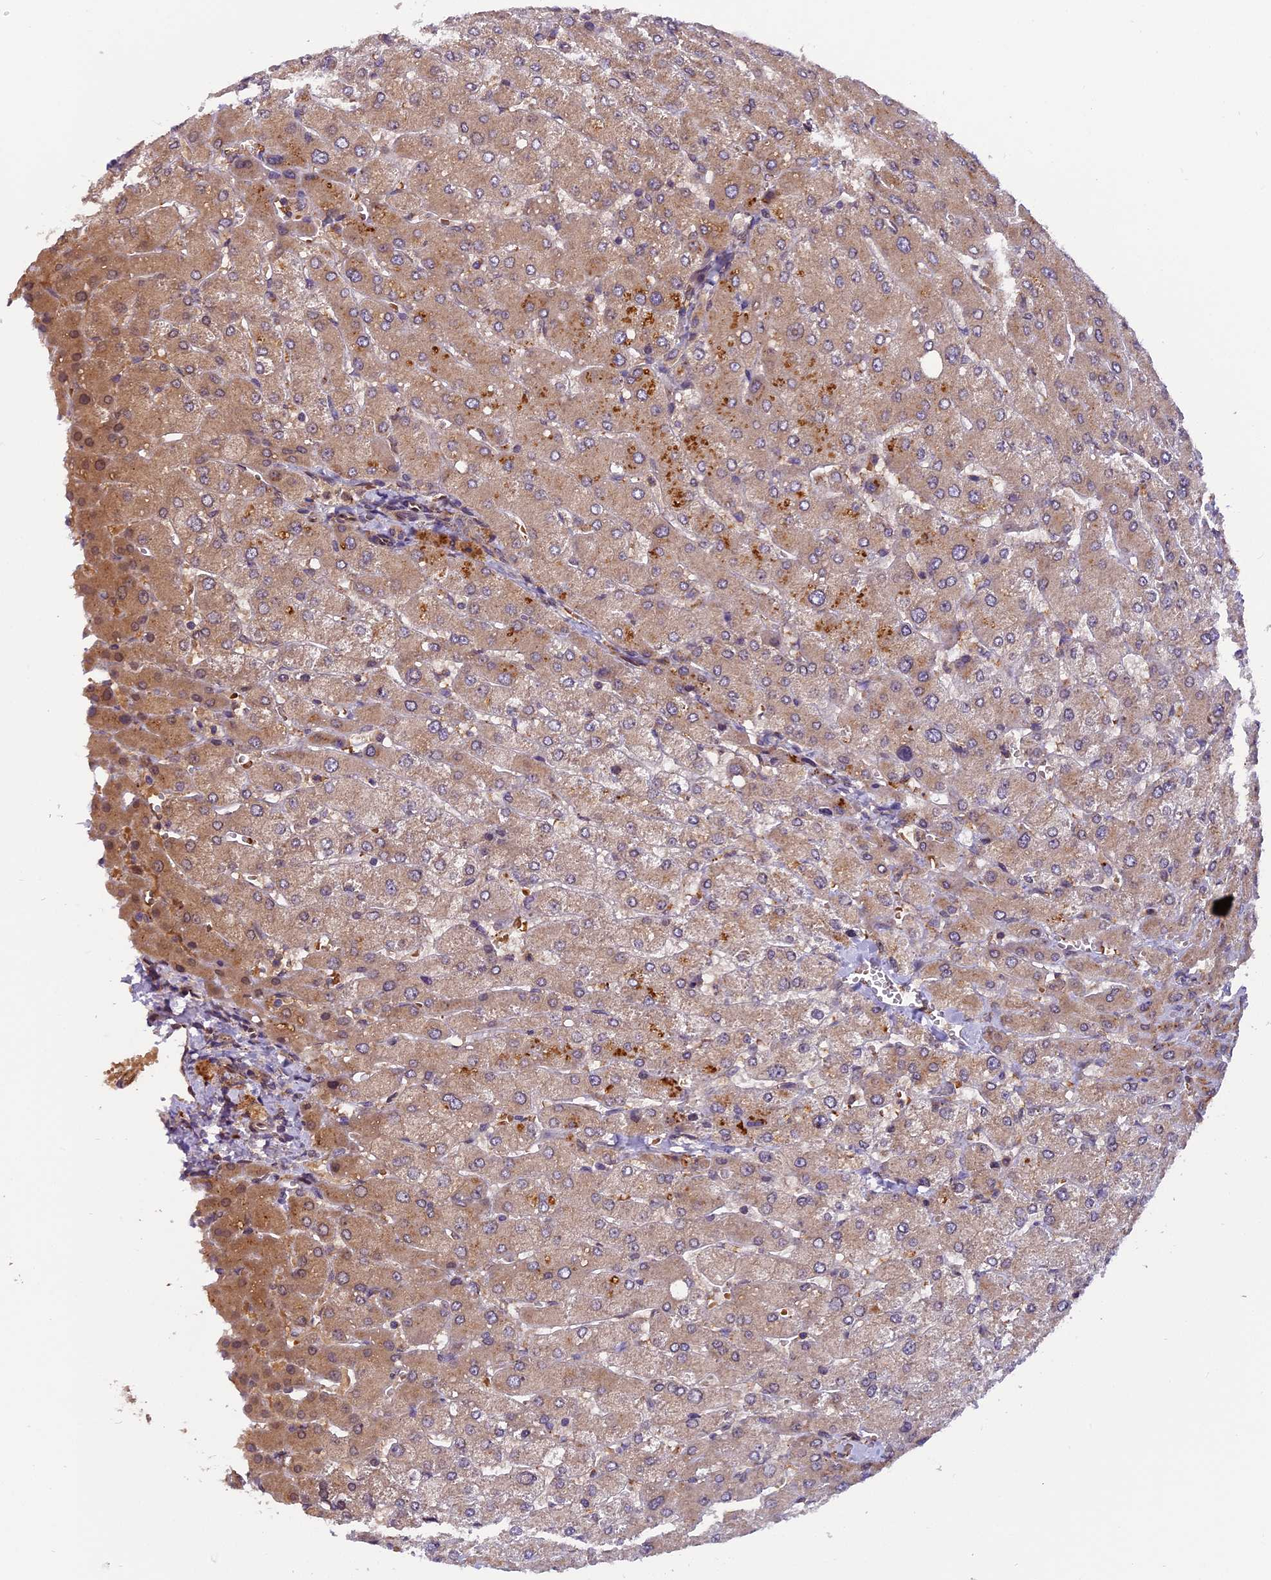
{"staining": {"intensity": "moderate", "quantity": ">75%", "location": "cytoplasmic/membranous"}, "tissue": "liver", "cell_type": "Cholangiocytes", "image_type": "normal", "snomed": [{"axis": "morphology", "description": "Normal tissue, NOS"}, {"axis": "topography", "description": "Liver"}], "caption": "About >75% of cholangiocytes in unremarkable human liver show moderate cytoplasmic/membranous protein positivity as visualized by brown immunohistochemical staining.", "gene": "CHMP2A", "patient": {"sex": "male", "age": 55}}